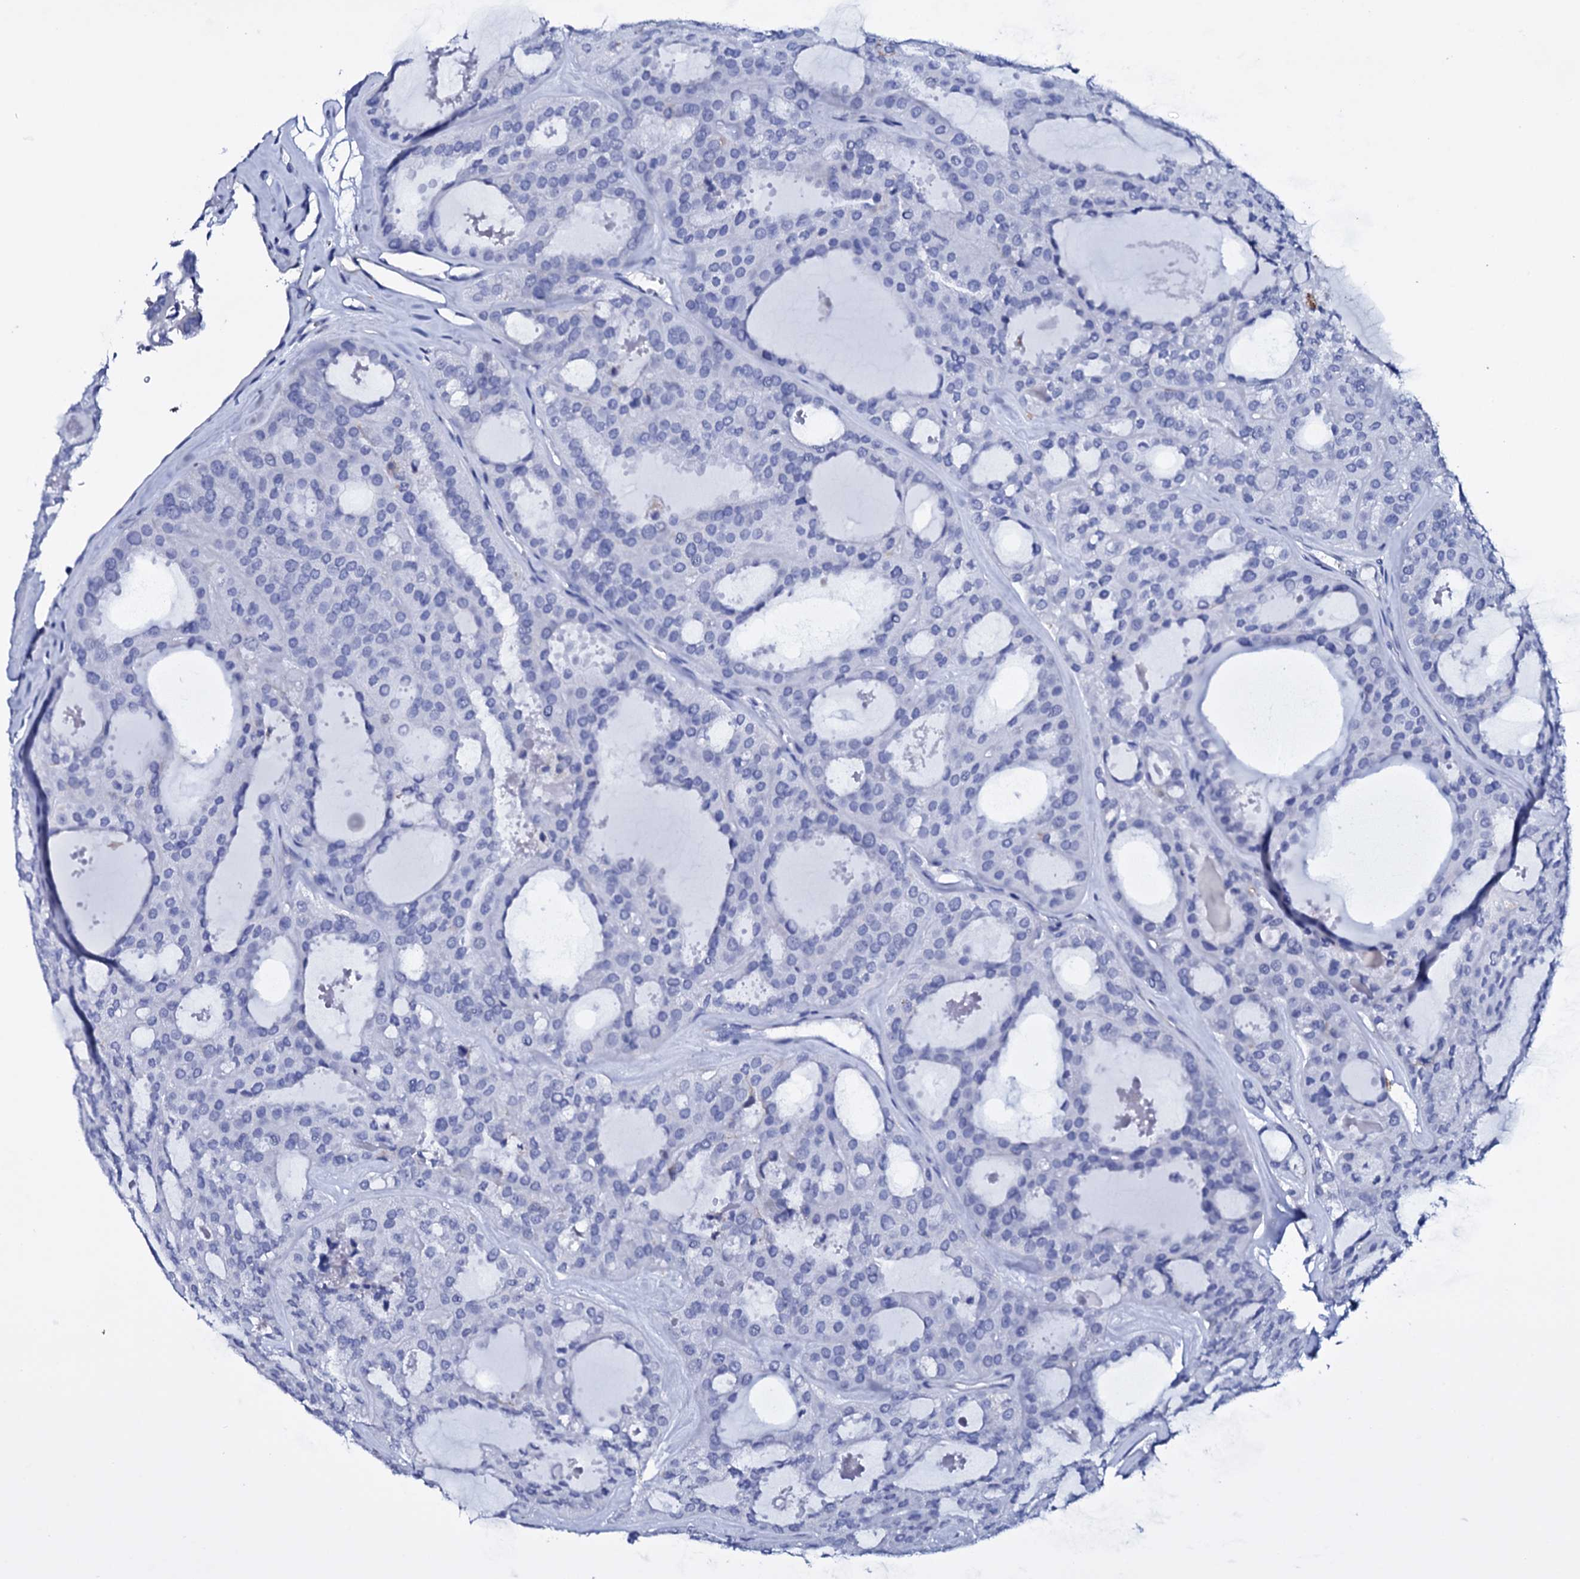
{"staining": {"intensity": "negative", "quantity": "none", "location": "none"}, "tissue": "thyroid cancer", "cell_type": "Tumor cells", "image_type": "cancer", "snomed": [{"axis": "morphology", "description": "Follicular adenoma carcinoma, NOS"}, {"axis": "topography", "description": "Thyroid gland"}], "caption": "Tumor cells show no significant protein staining in thyroid follicular adenoma carcinoma.", "gene": "ITPRID2", "patient": {"sex": "male", "age": 75}}